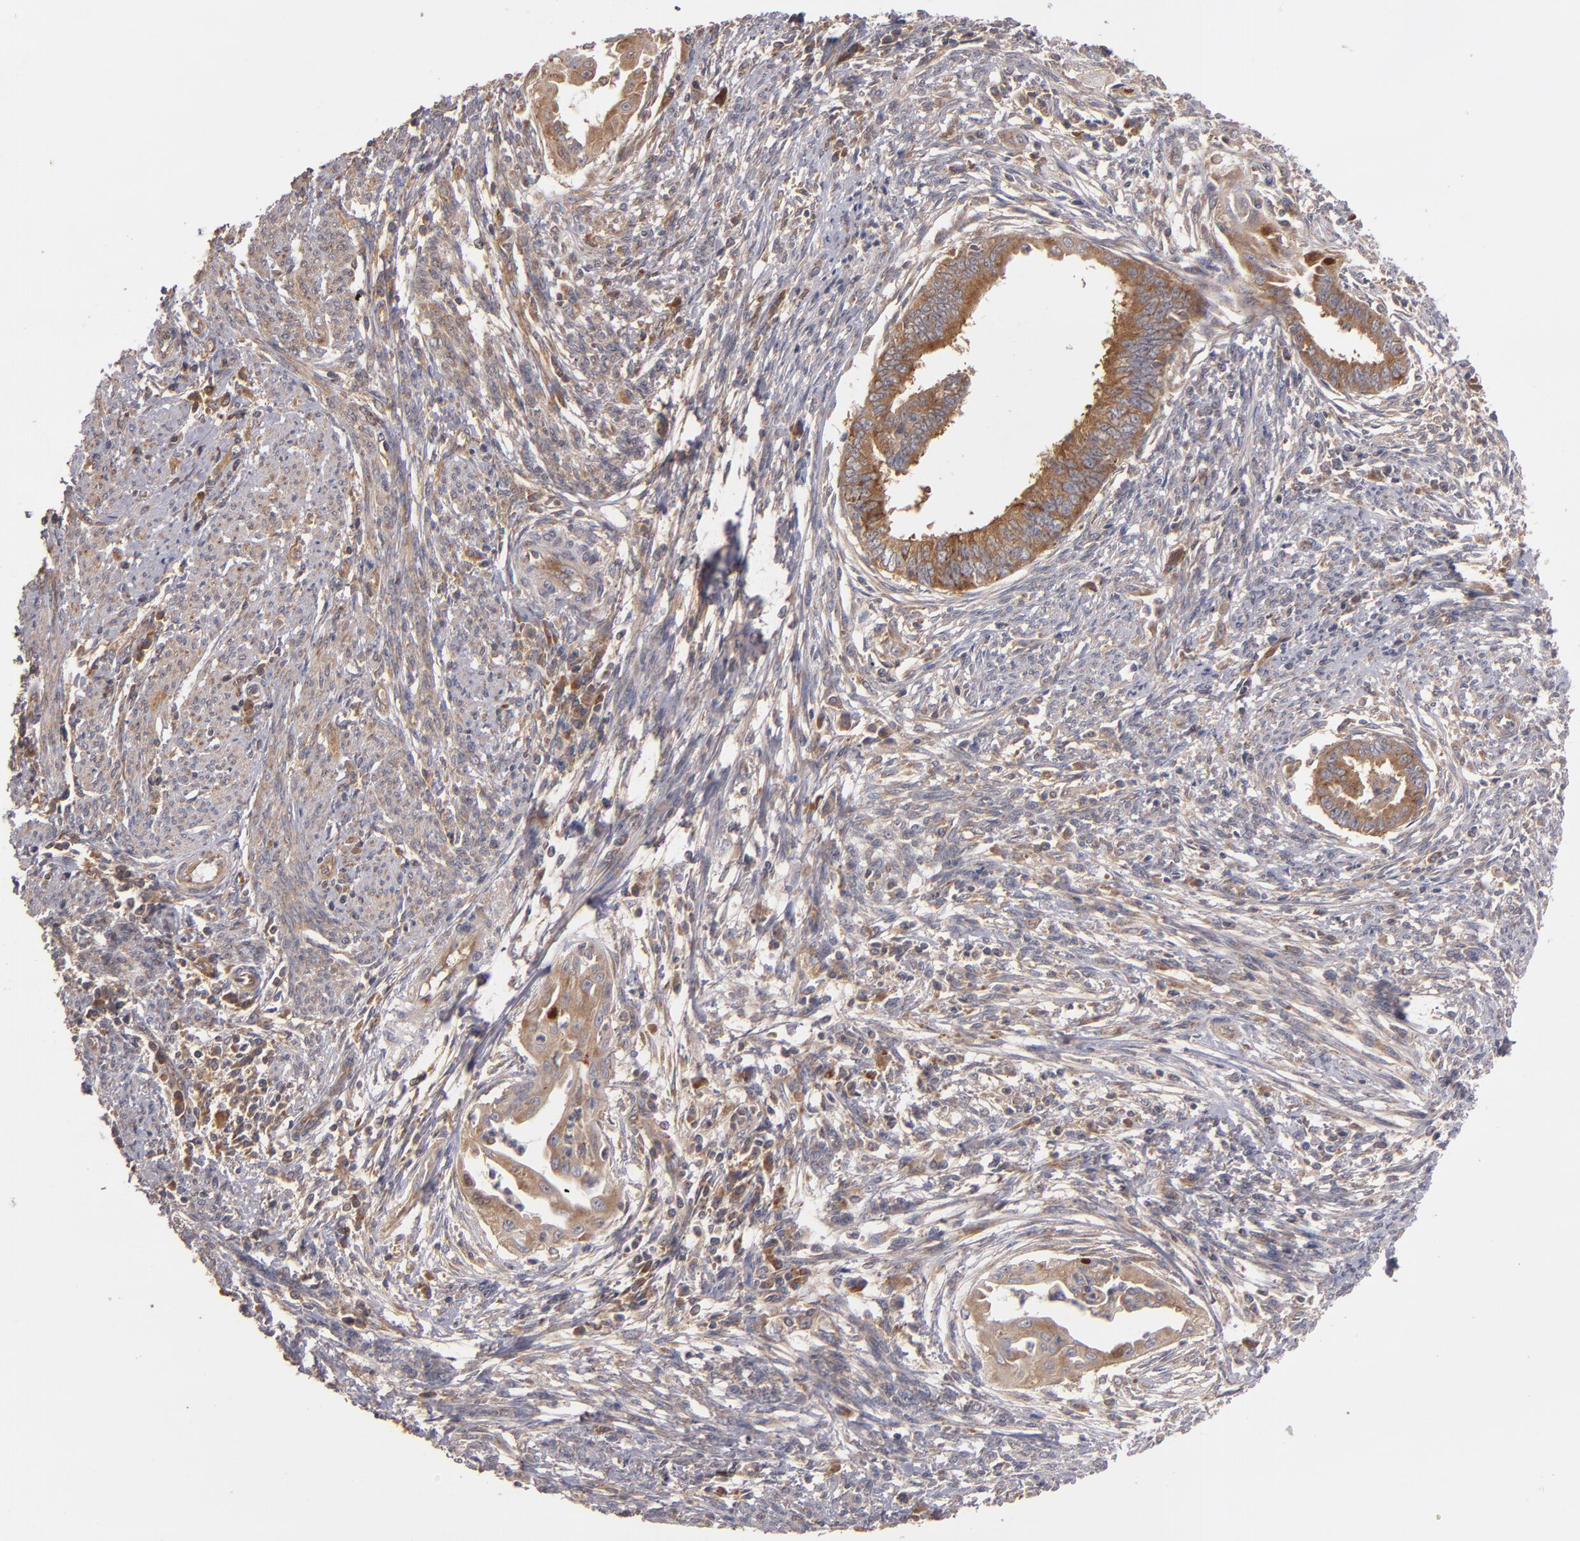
{"staining": {"intensity": "moderate", "quantity": ">75%", "location": "cytoplasmic/membranous"}, "tissue": "endometrial cancer", "cell_type": "Tumor cells", "image_type": "cancer", "snomed": [{"axis": "morphology", "description": "Adenocarcinoma, NOS"}, {"axis": "topography", "description": "Endometrium"}], "caption": "DAB immunohistochemical staining of endometrial cancer (adenocarcinoma) displays moderate cytoplasmic/membranous protein positivity in about >75% of tumor cells.", "gene": "UPF3B", "patient": {"sex": "female", "age": 66}}